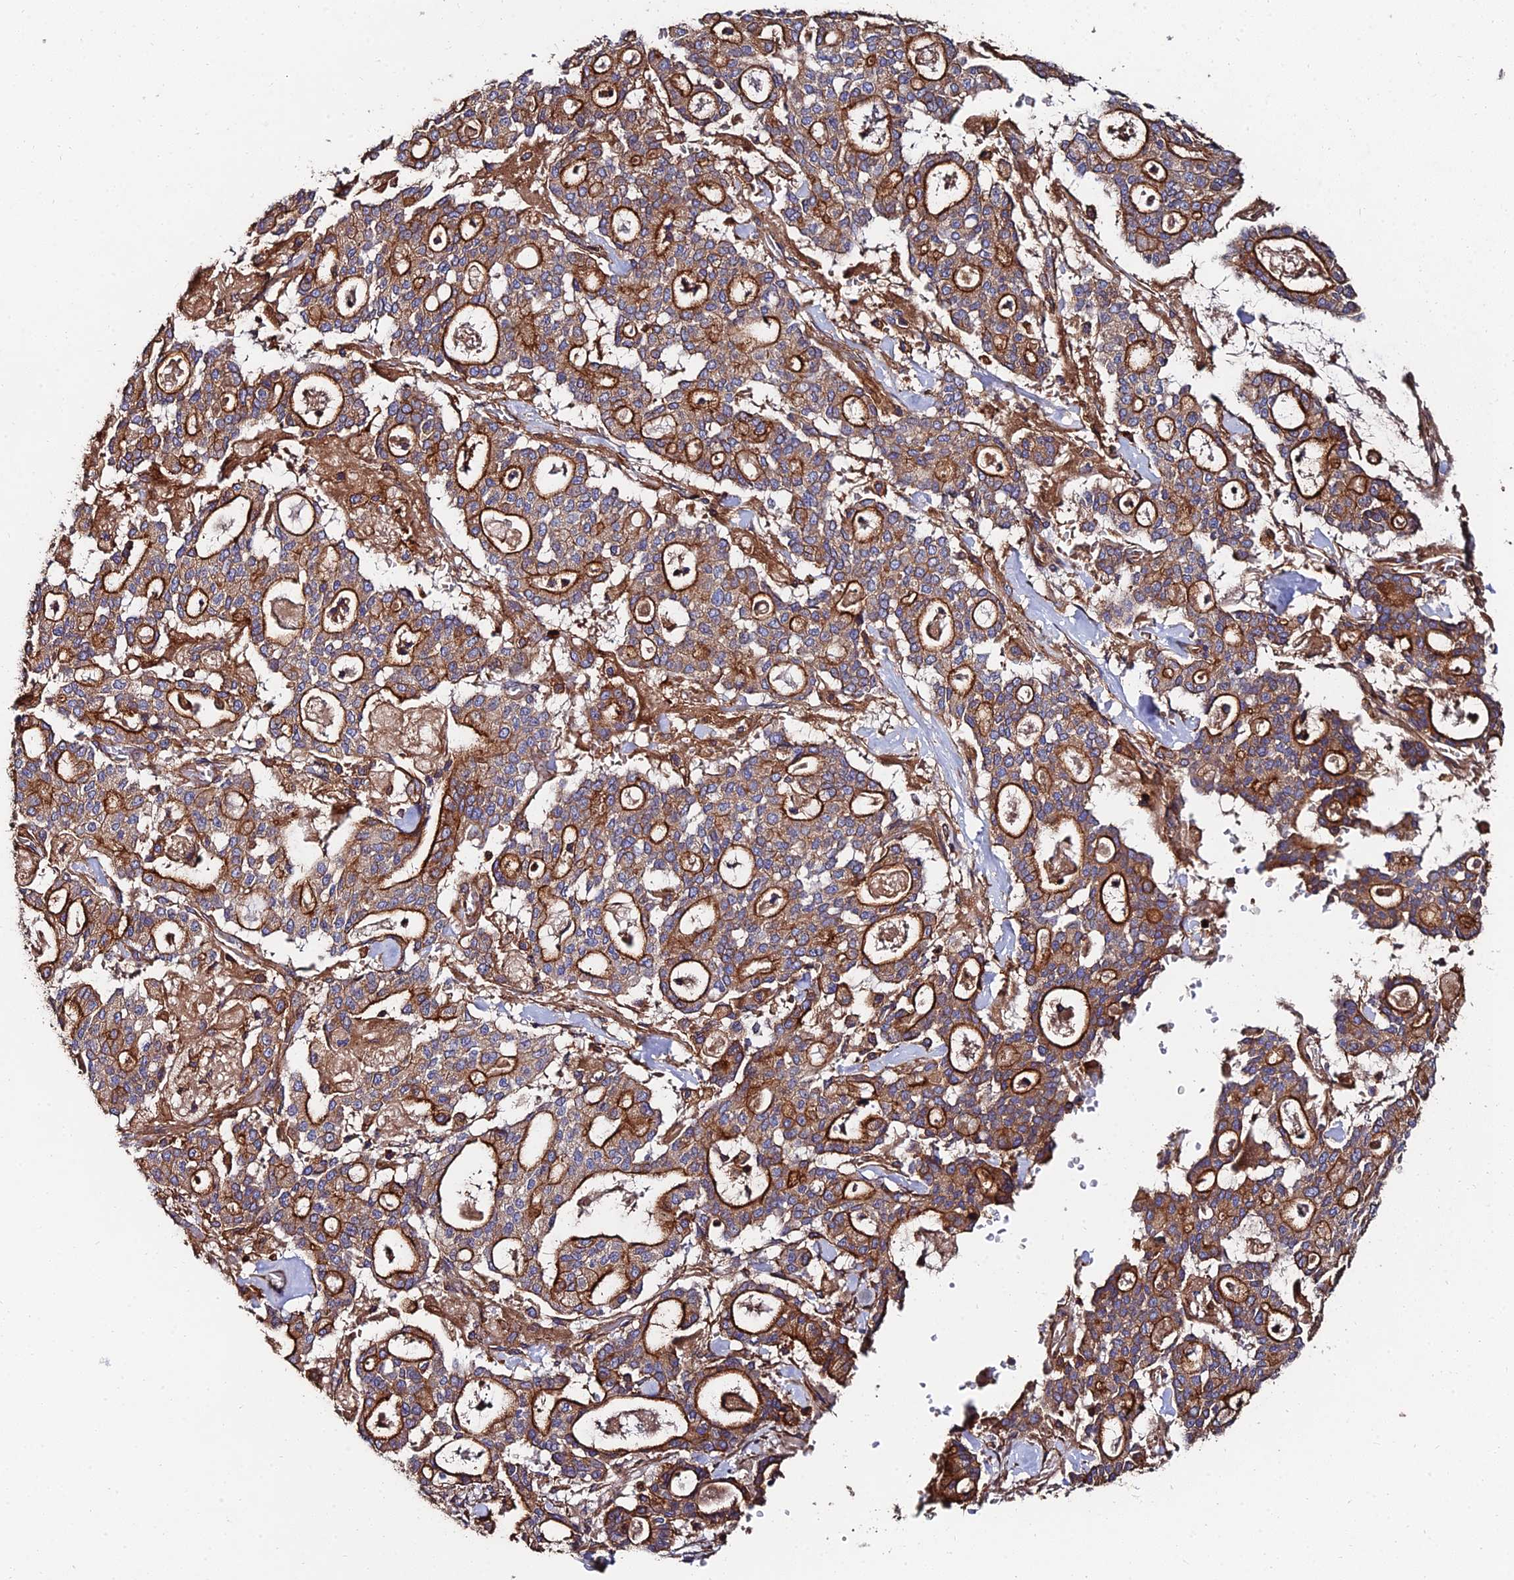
{"staining": {"intensity": "strong", "quantity": "25%-75%", "location": "cytoplasmic/membranous"}, "tissue": "pancreatic cancer", "cell_type": "Tumor cells", "image_type": "cancer", "snomed": [{"axis": "morphology", "description": "Adenocarcinoma, NOS"}, {"axis": "topography", "description": "Pancreas"}], "caption": "A high amount of strong cytoplasmic/membranous expression is seen in about 25%-75% of tumor cells in pancreatic cancer (adenocarcinoma) tissue. The staining is performed using DAB brown chromogen to label protein expression. The nuclei are counter-stained blue using hematoxylin.", "gene": "EXT1", "patient": {"sex": "male", "age": 63}}